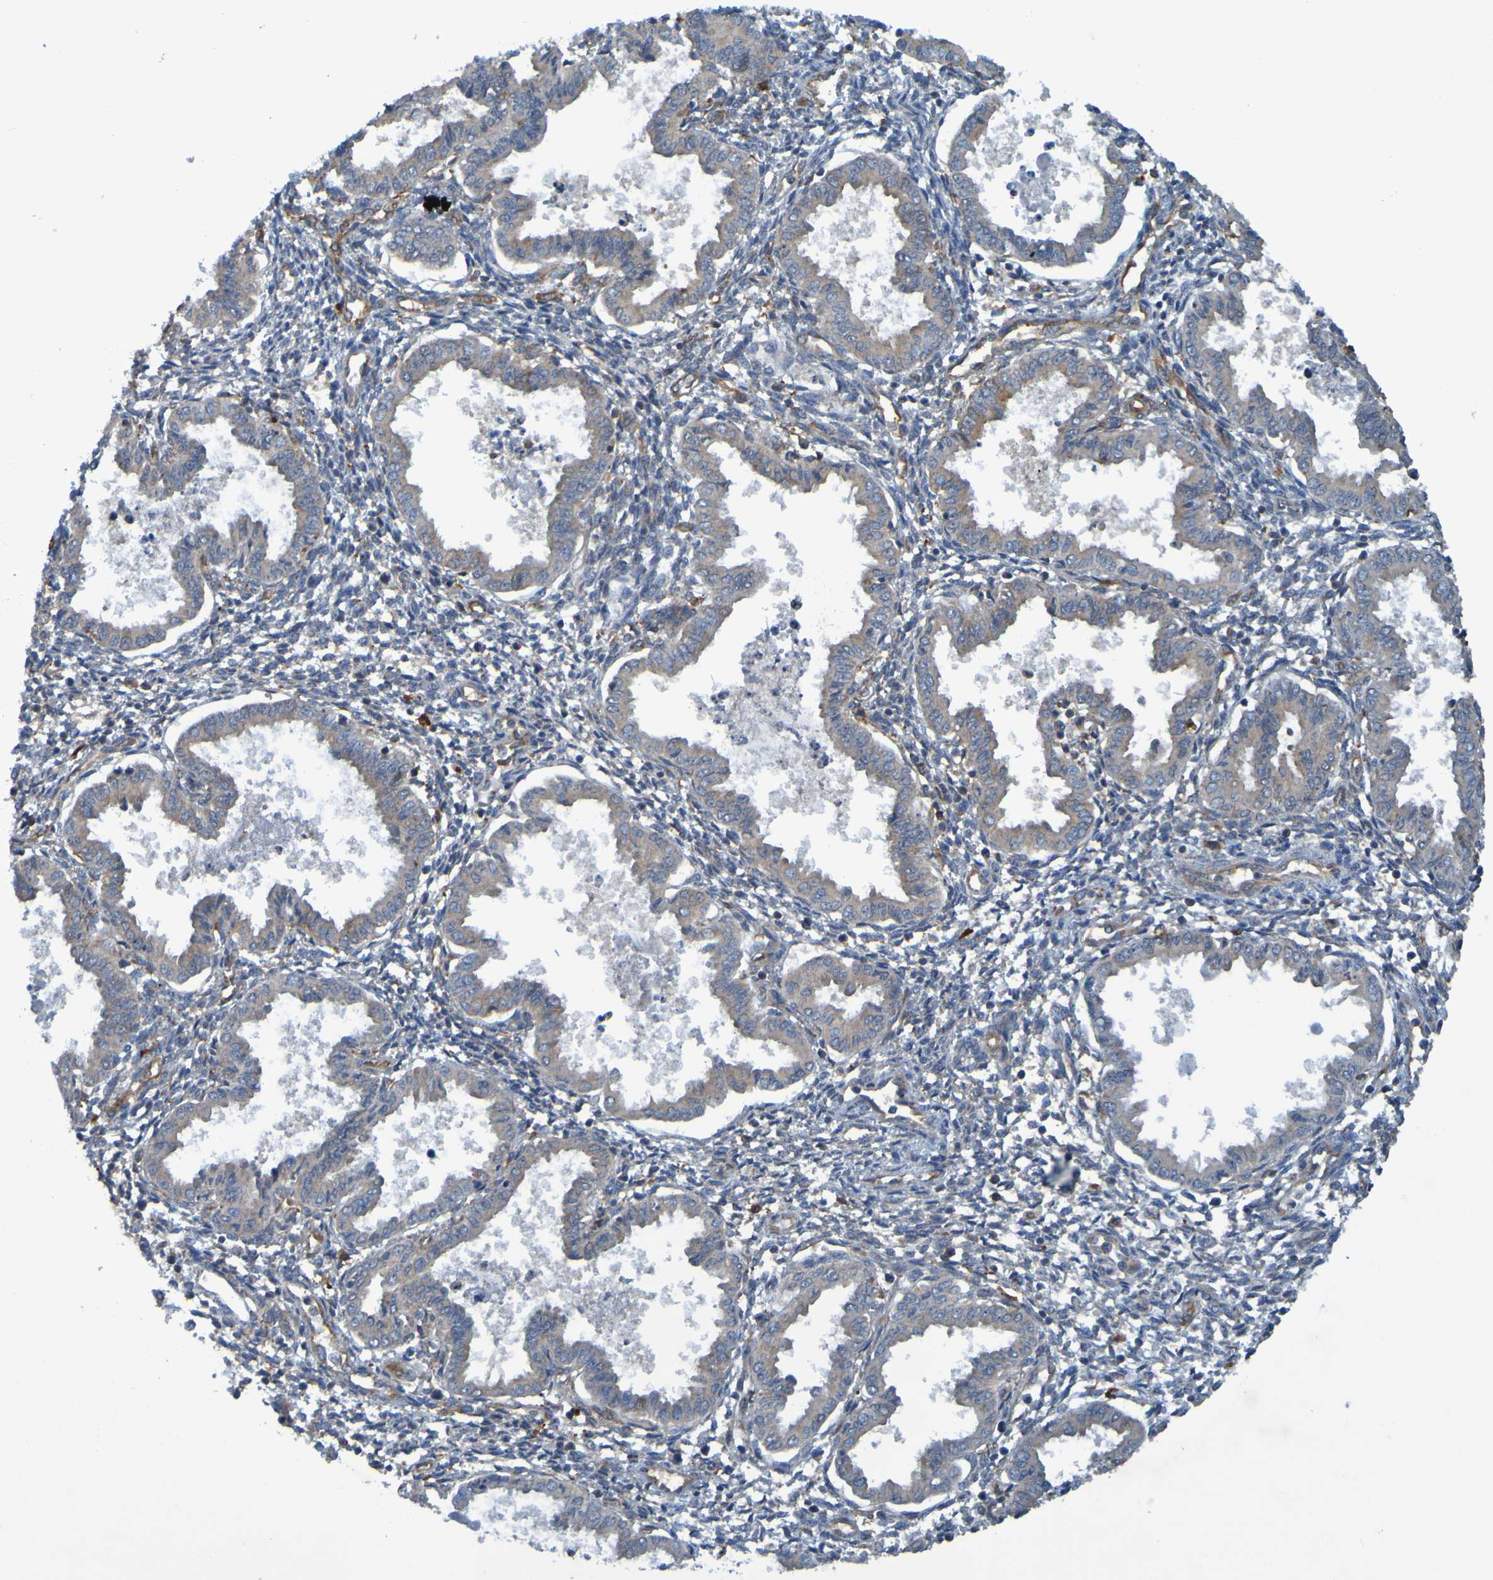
{"staining": {"intensity": "negative", "quantity": "none", "location": "none"}, "tissue": "endometrium", "cell_type": "Cells in endometrial stroma", "image_type": "normal", "snomed": [{"axis": "morphology", "description": "Normal tissue, NOS"}, {"axis": "topography", "description": "Endometrium"}], "caption": "DAB immunohistochemical staining of normal human endometrium demonstrates no significant positivity in cells in endometrial stroma.", "gene": "DNAJC4", "patient": {"sex": "female", "age": 33}}